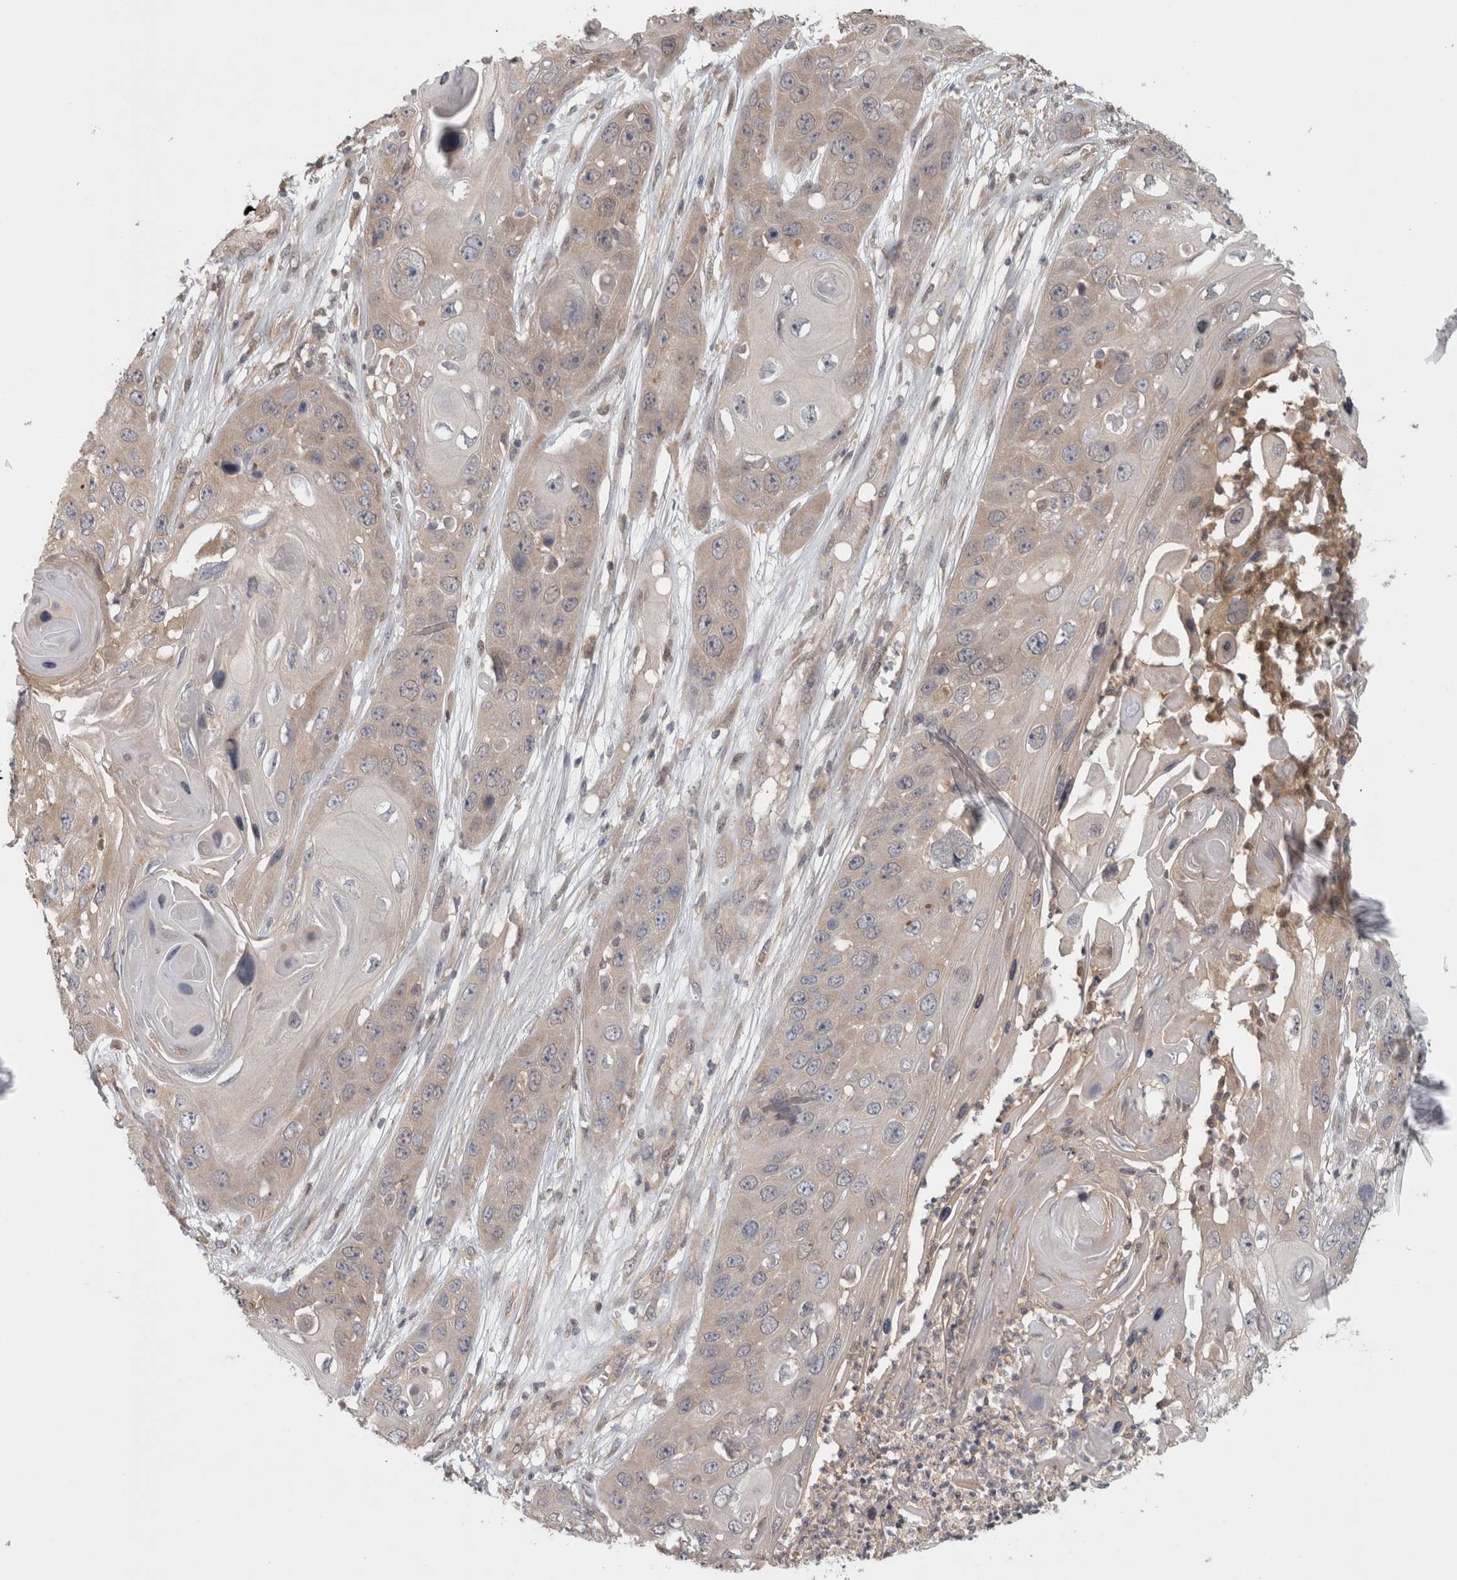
{"staining": {"intensity": "weak", "quantity": "<25%", "location": "cytoplasmic/membranous"}, "tissue": "skin cancer", "cell_type": "Tumor cells", "image_type": "cancer", "snomed": [{"axis": "morphology", "description": "Squamous cell carcinoma, NOS"}, {"axis": "topography", "description": "Skin"}], "caption": "Immunohistochemistry (IHC) of human skin squamous cell carcinoma displays no staining in tumor cells. (Stains: DAB (3,3'-diaminobenzidine) immunohistochemistry with hematoxylin counter stain, Microscopy: brightfield microscopy at high magnification).", "gene": "PIGP", "patient": {"sex": "male", "age": 55}}